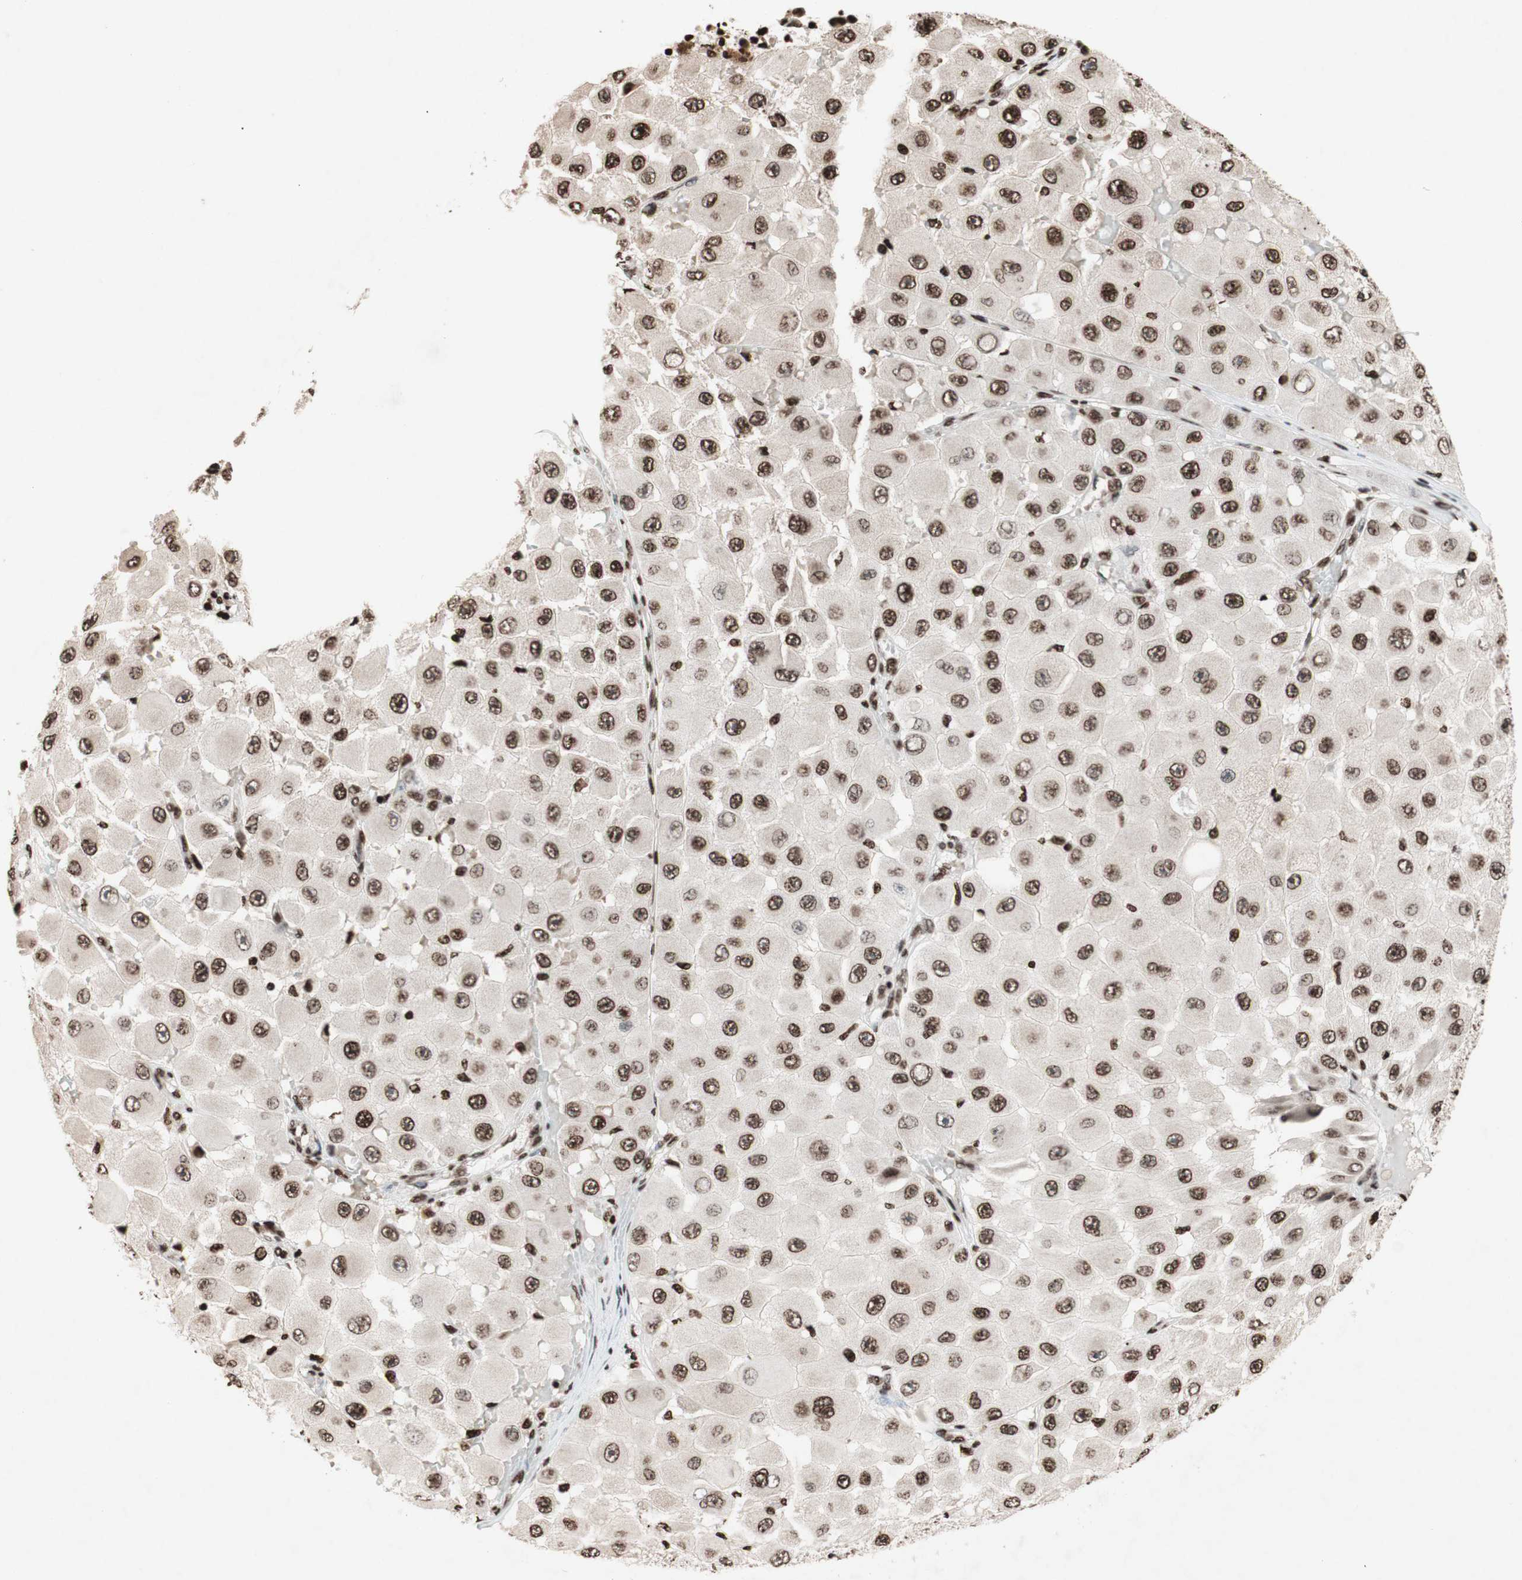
{"staining": {"intensity": "moderate", "quantity": ">75%", "location": "nuclear"}, "tissue": "melanoma", "cell_type": "Tumor cells", "image_type": "cancer", "snomed": [{"axis": "morphology", "description": "Malignant melanoma, NOS"}, {"axis": "topography", "description": "Skin"}], "caption": "Tumor cells reveal medium levels of moderate nuclear positivity in approximately >75% of cells in human malignant melanoma.", "gene": "NCOA3", "patient": {"sex": "female", "age": 81}}